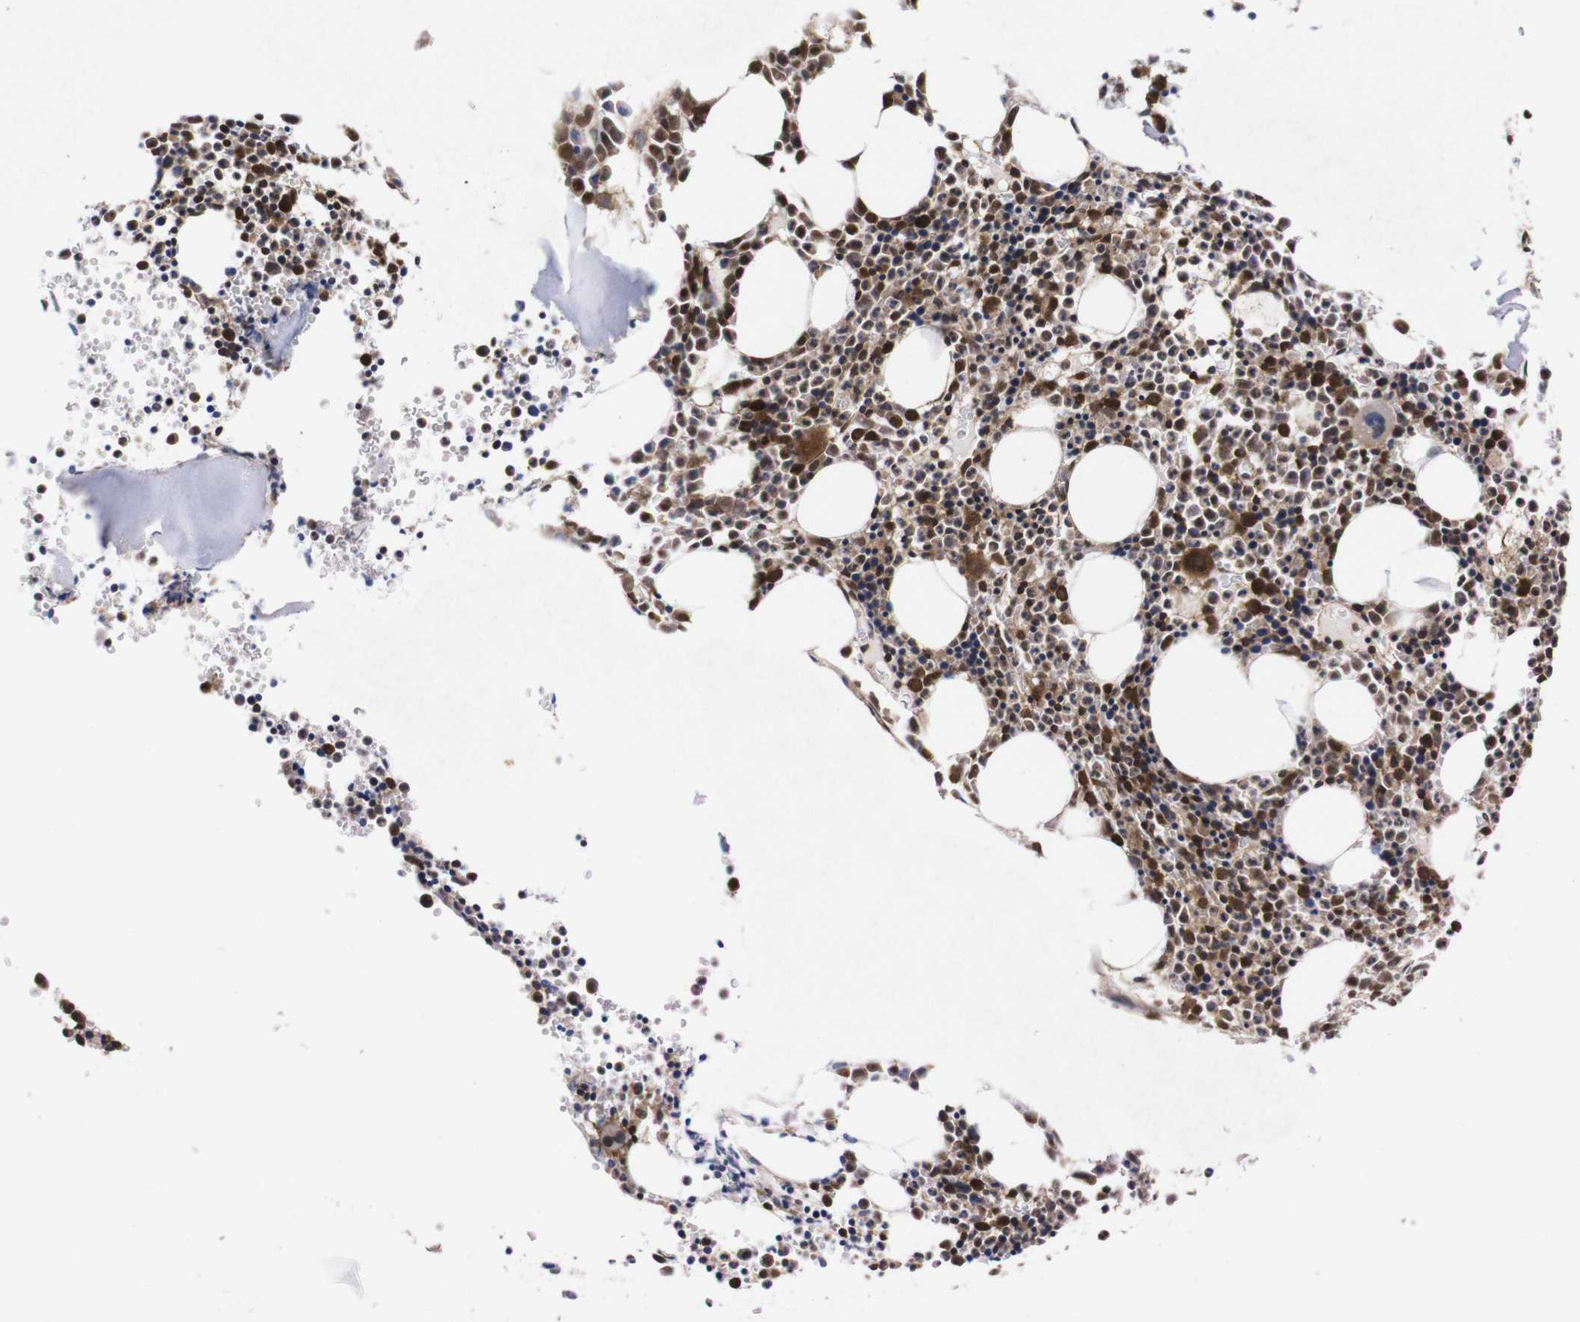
{"staining": {"intensity": "strong", "quantity": ">75%", "location": "cytoplasmic/membranous,nuclear"}, "tissue": "bone marrow", "cell_type": "Hematopoietic cells", "image_type": "normal", "snomed": [{"axis": "morphology", "description": "Normal tissue, NOS"}, {"axis": "morphology", "description": "Inflammation, NOS"}, {"axis": "topography", "description": "Bone marrow"}], "caption": "The image shows a brown stain indicating the presence of a protein in the cytoplasmic/membranous,nuclear of hematopoietic cells in bone marrow.", "gene": "UBQLN2", "patient": {"sex": "female", "age": 17}}